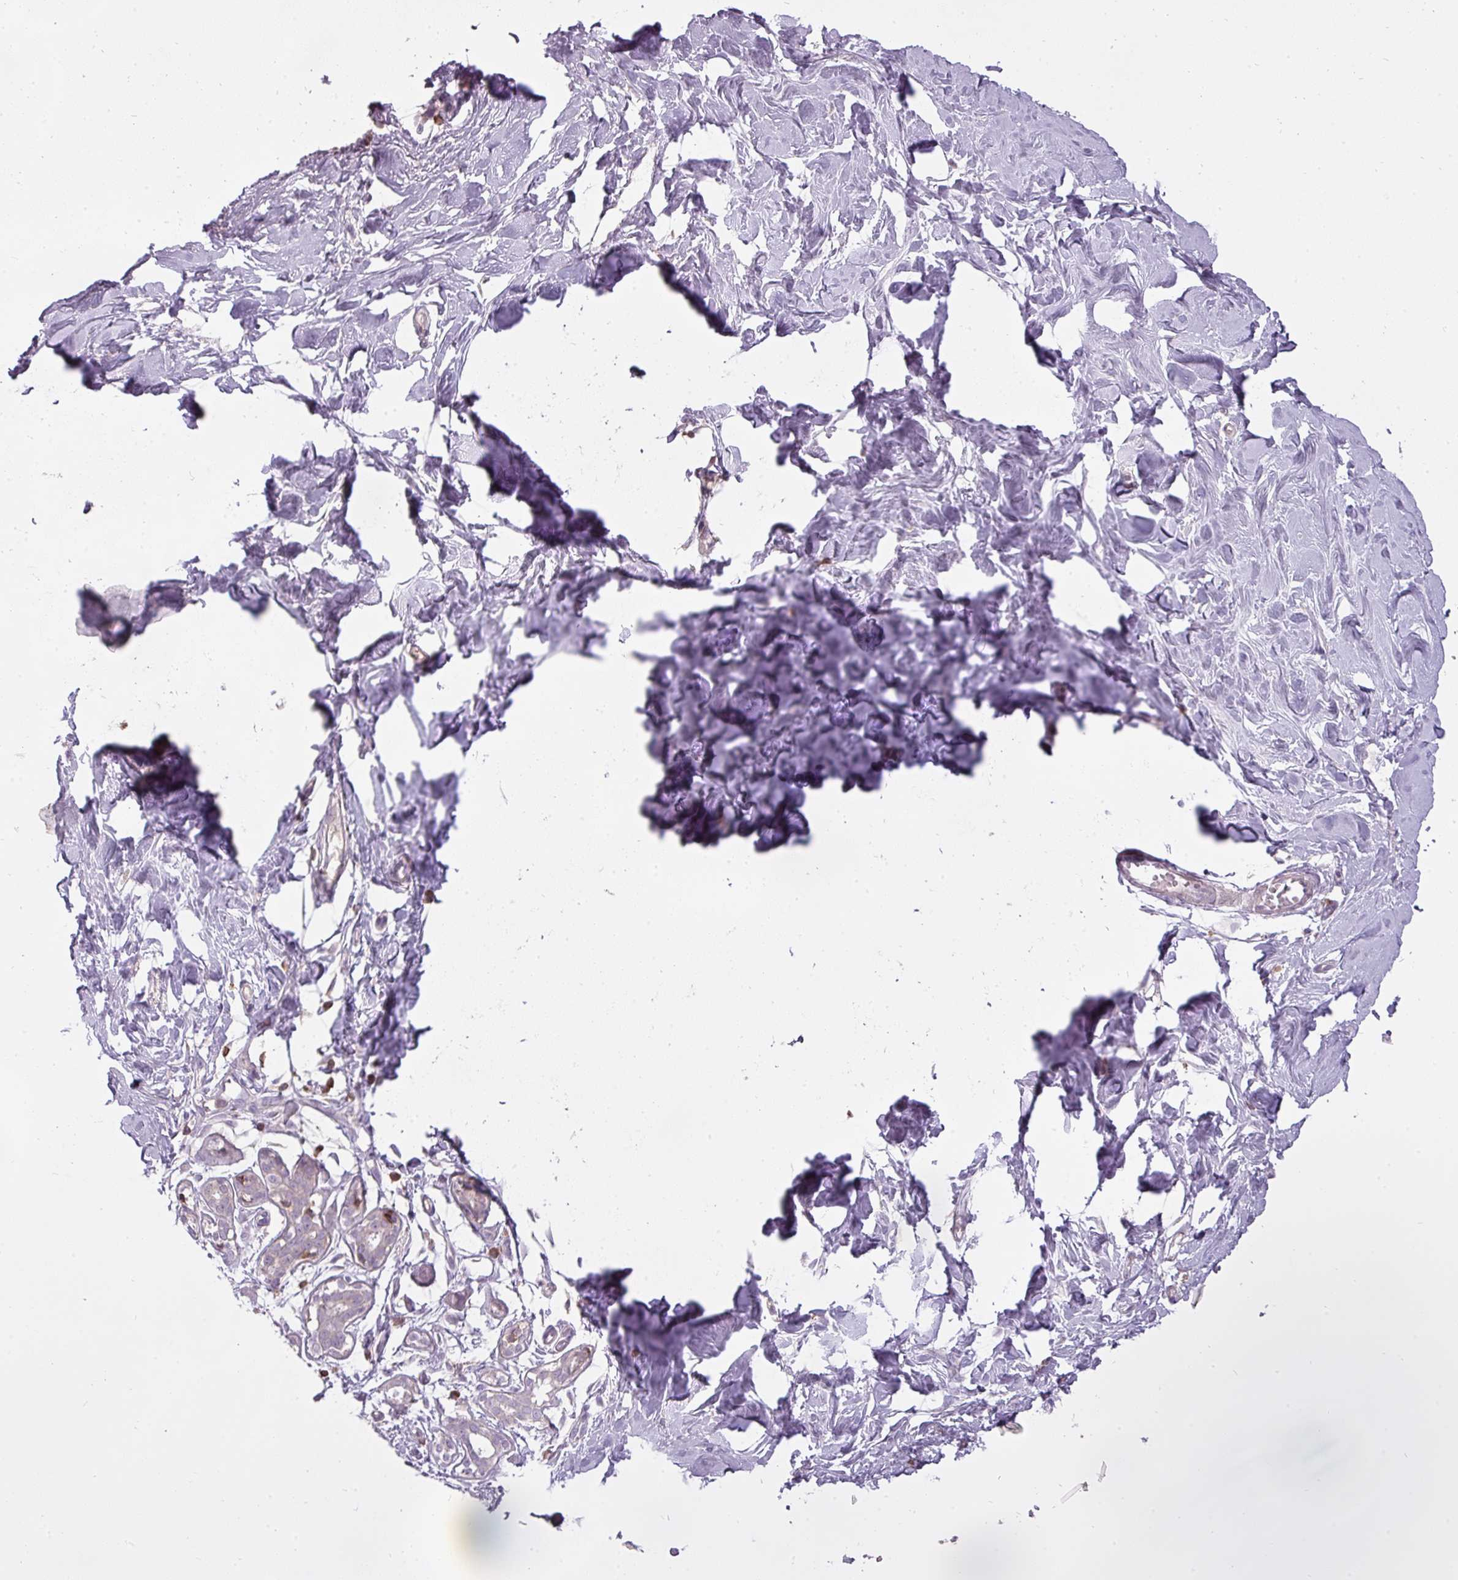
{"staining": {"intensity": "negative", "quantity": "none", "location": "none"}, "tissue": "breast", "cell_type": "Adipocytes", "image_type": "normal", "snomed": [{"axis": "morphology", "description": "Normal tissue, NOS"}, {"axis": "topography", "description": "Breast"}], "caption": "Micrograph shows no protein positivity in adipocytes of normal breast.", "gene": "STK4", "patient": {"sex": "female", "age": 27}}